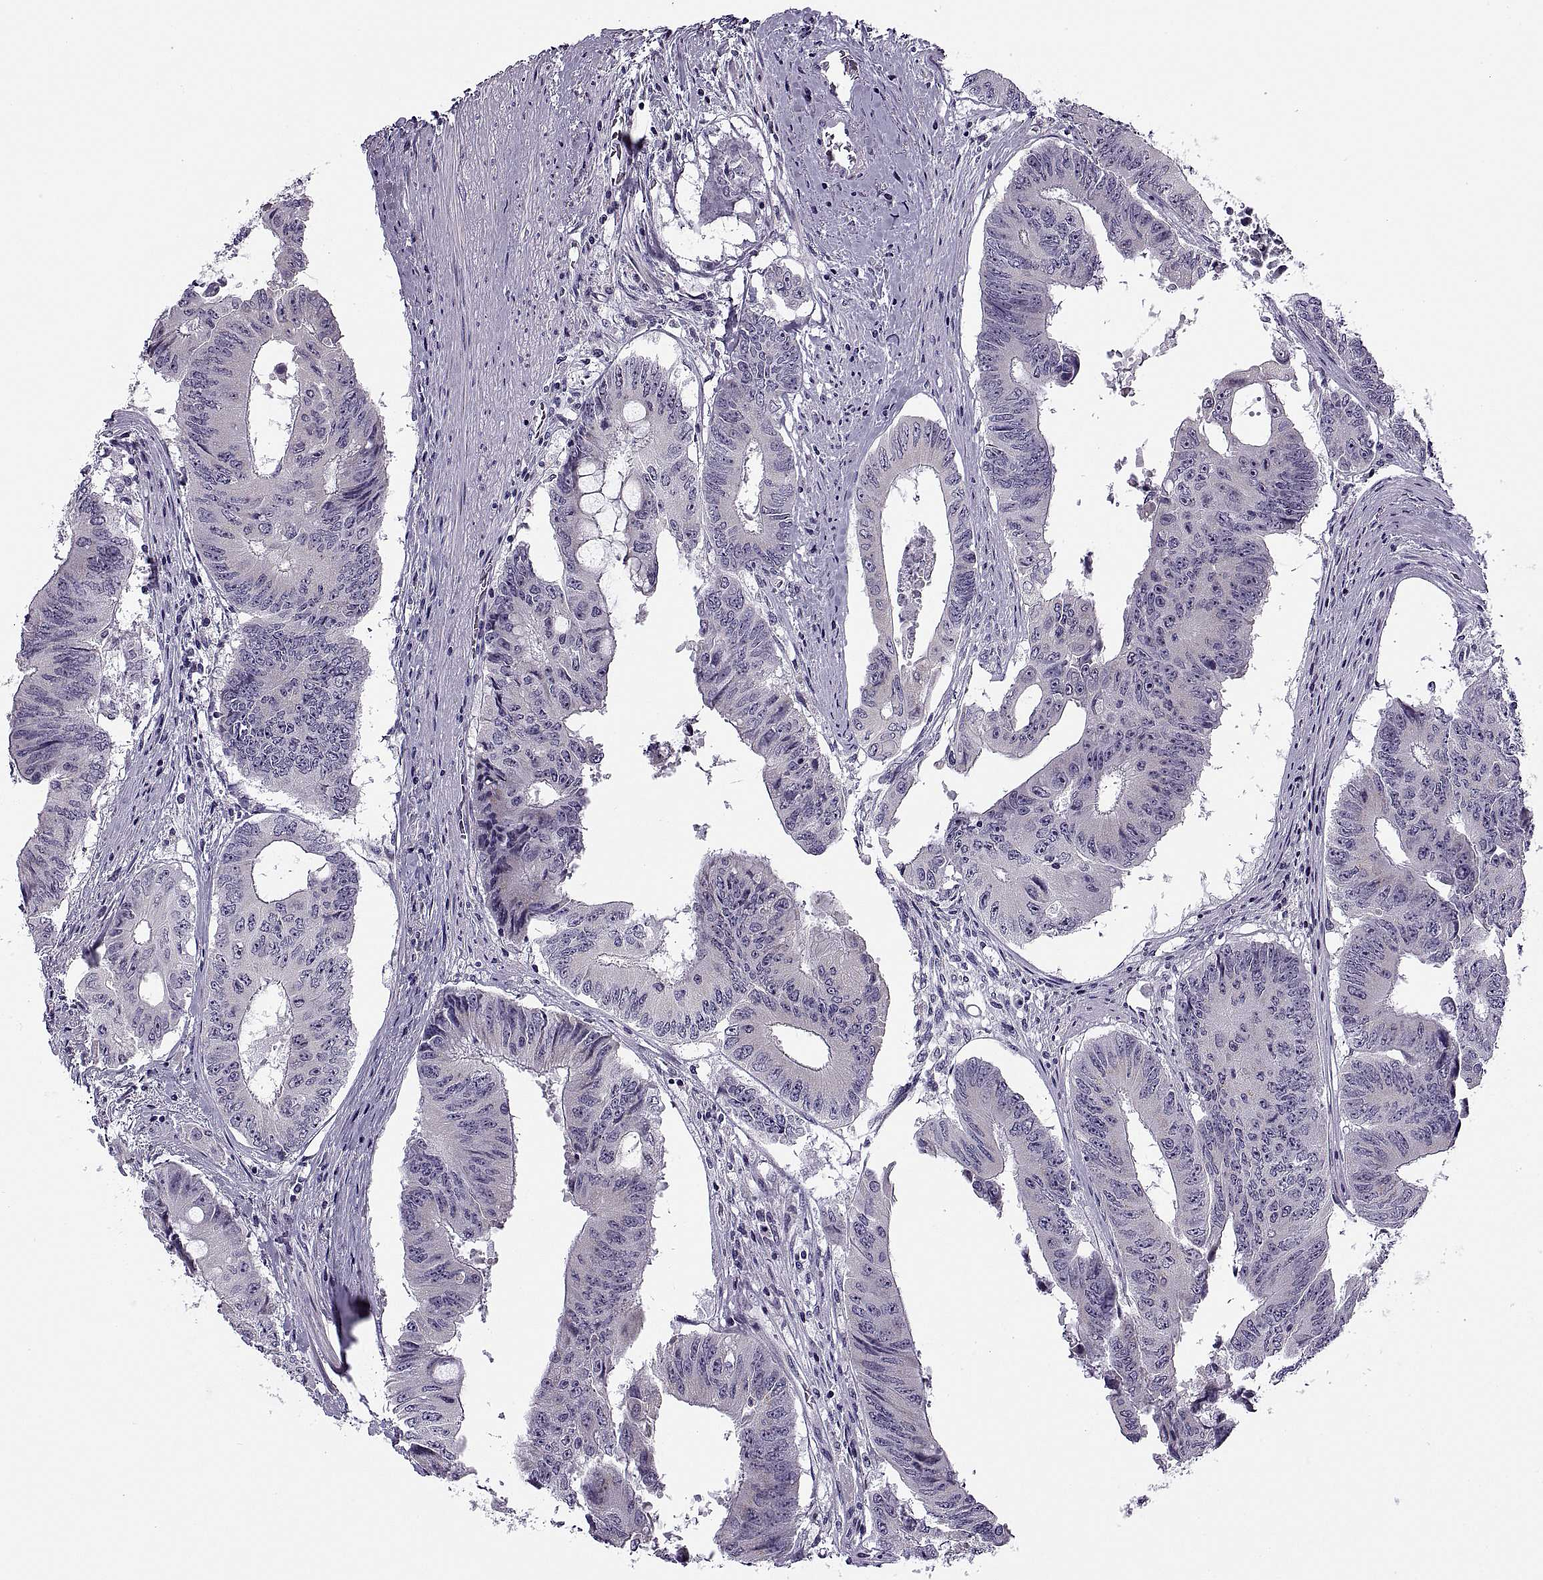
{"staining": {"intensity": "negative", "quantity": "none", "location": "none"}, "tissue": "colorectal cancer", "cell_type": "Tumor cells", "image_type": "cancer", "snomed": [{"axis": "morphology", "description": "Adenocarcinoma, NOS"}, {"axis": "topography", "description": "Rectum"}], "caption": "The micrograph exhibits no significant positivity in tumor cells of colorectal cancer.", "gene": "MAGEB1", "patient": {"sex": "male", "age": 59}}